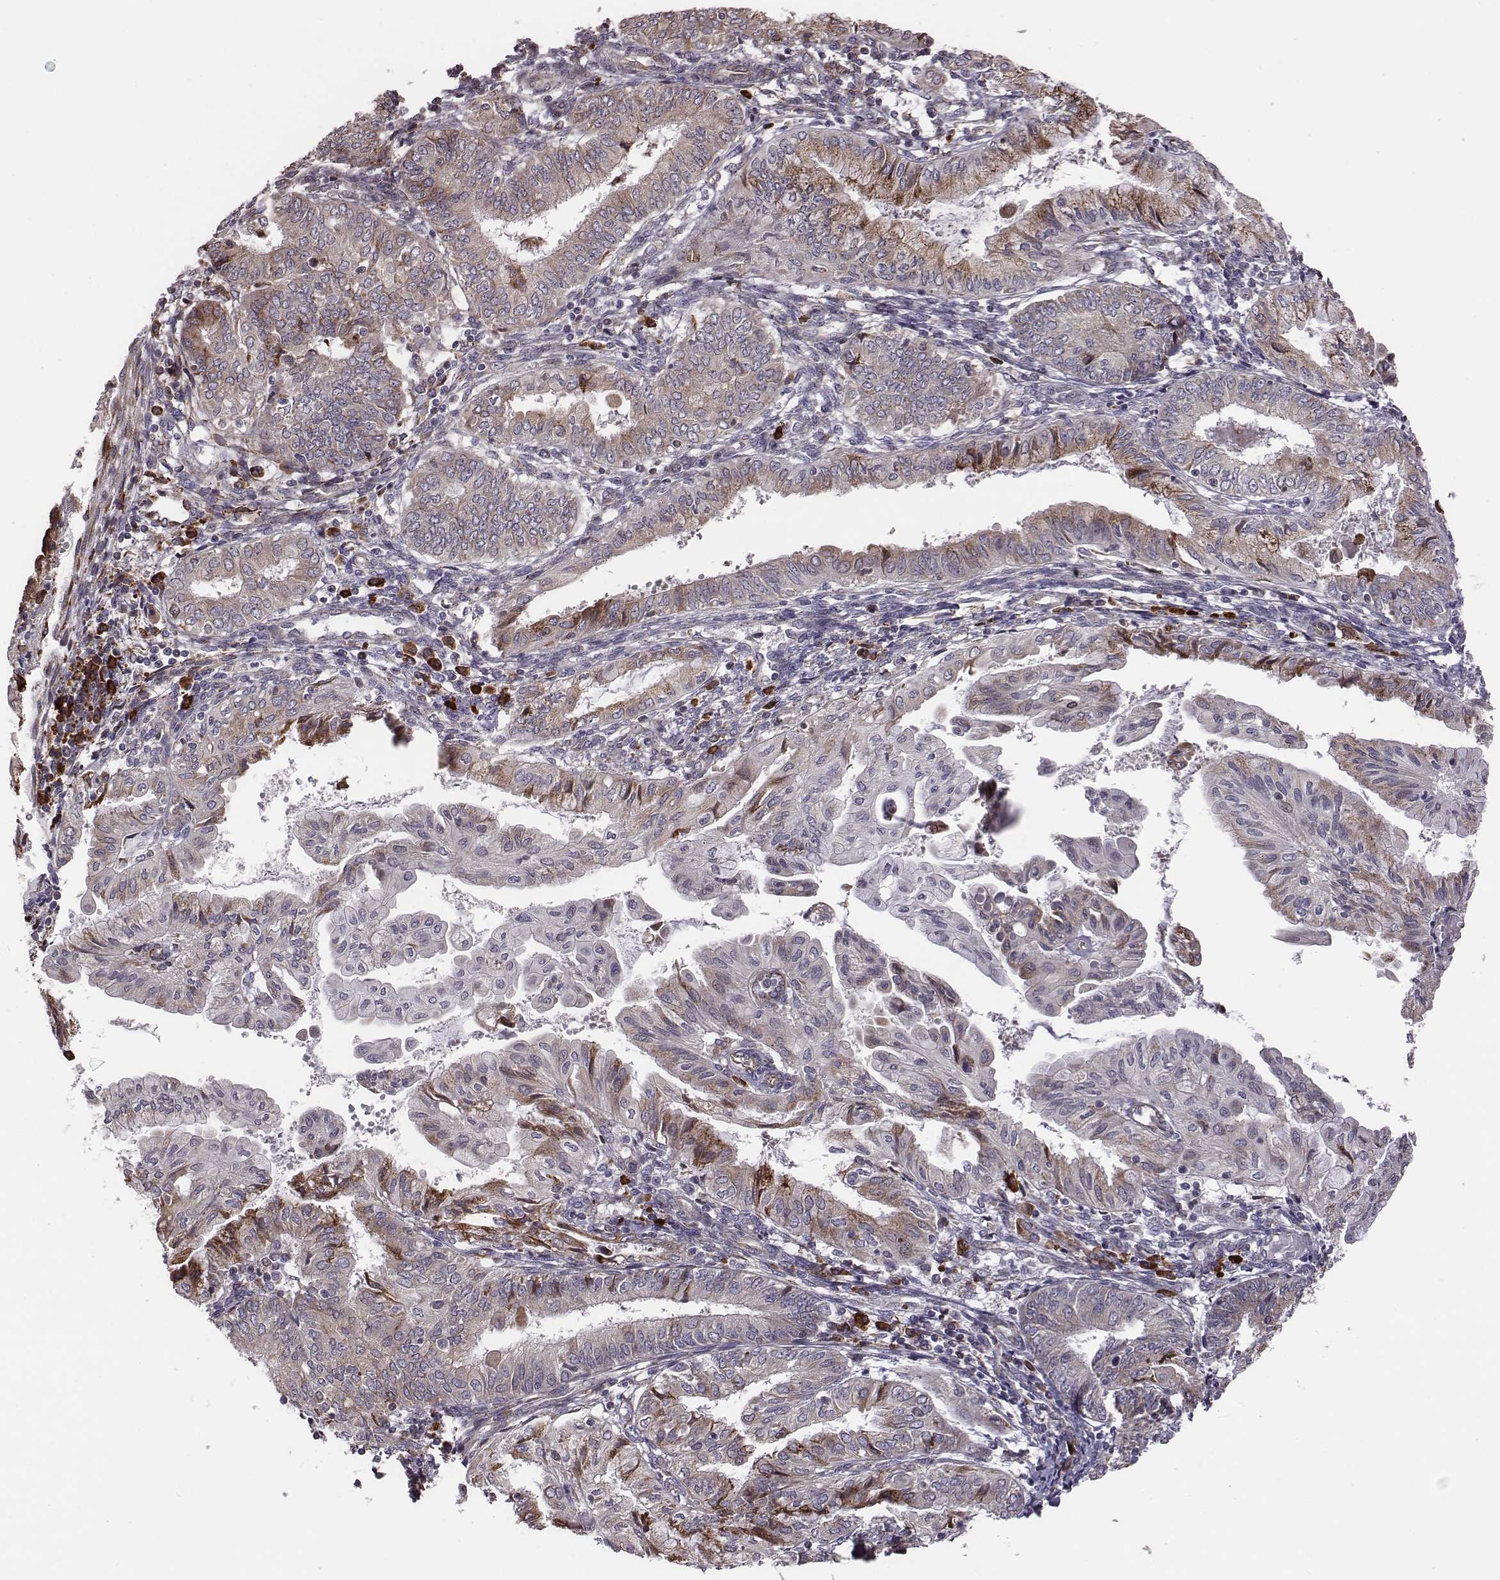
{"staining": {"intensity": "moderate", "quantity": ">75%", "location": "cytoplasmic/membranous"}, "tissue": "endometrial cancer", "cell_type": "Tumor cells", "image_type": "cancer", "snomed": [{"axis": "morphology", "description": "Adenocarcinoma, NOS"}, {"axis": "topography", "description": "Endometrium"}], "caption": "A histopathology image showing moderate cytoplasmic/membranous positivity in about >75% of tumor cells in adenocarcinoma (endometrial), as visualized by brown immunohistochemical staining.", "gene": "SELENOI", "patient": {"sex": "female", "age": 68}}